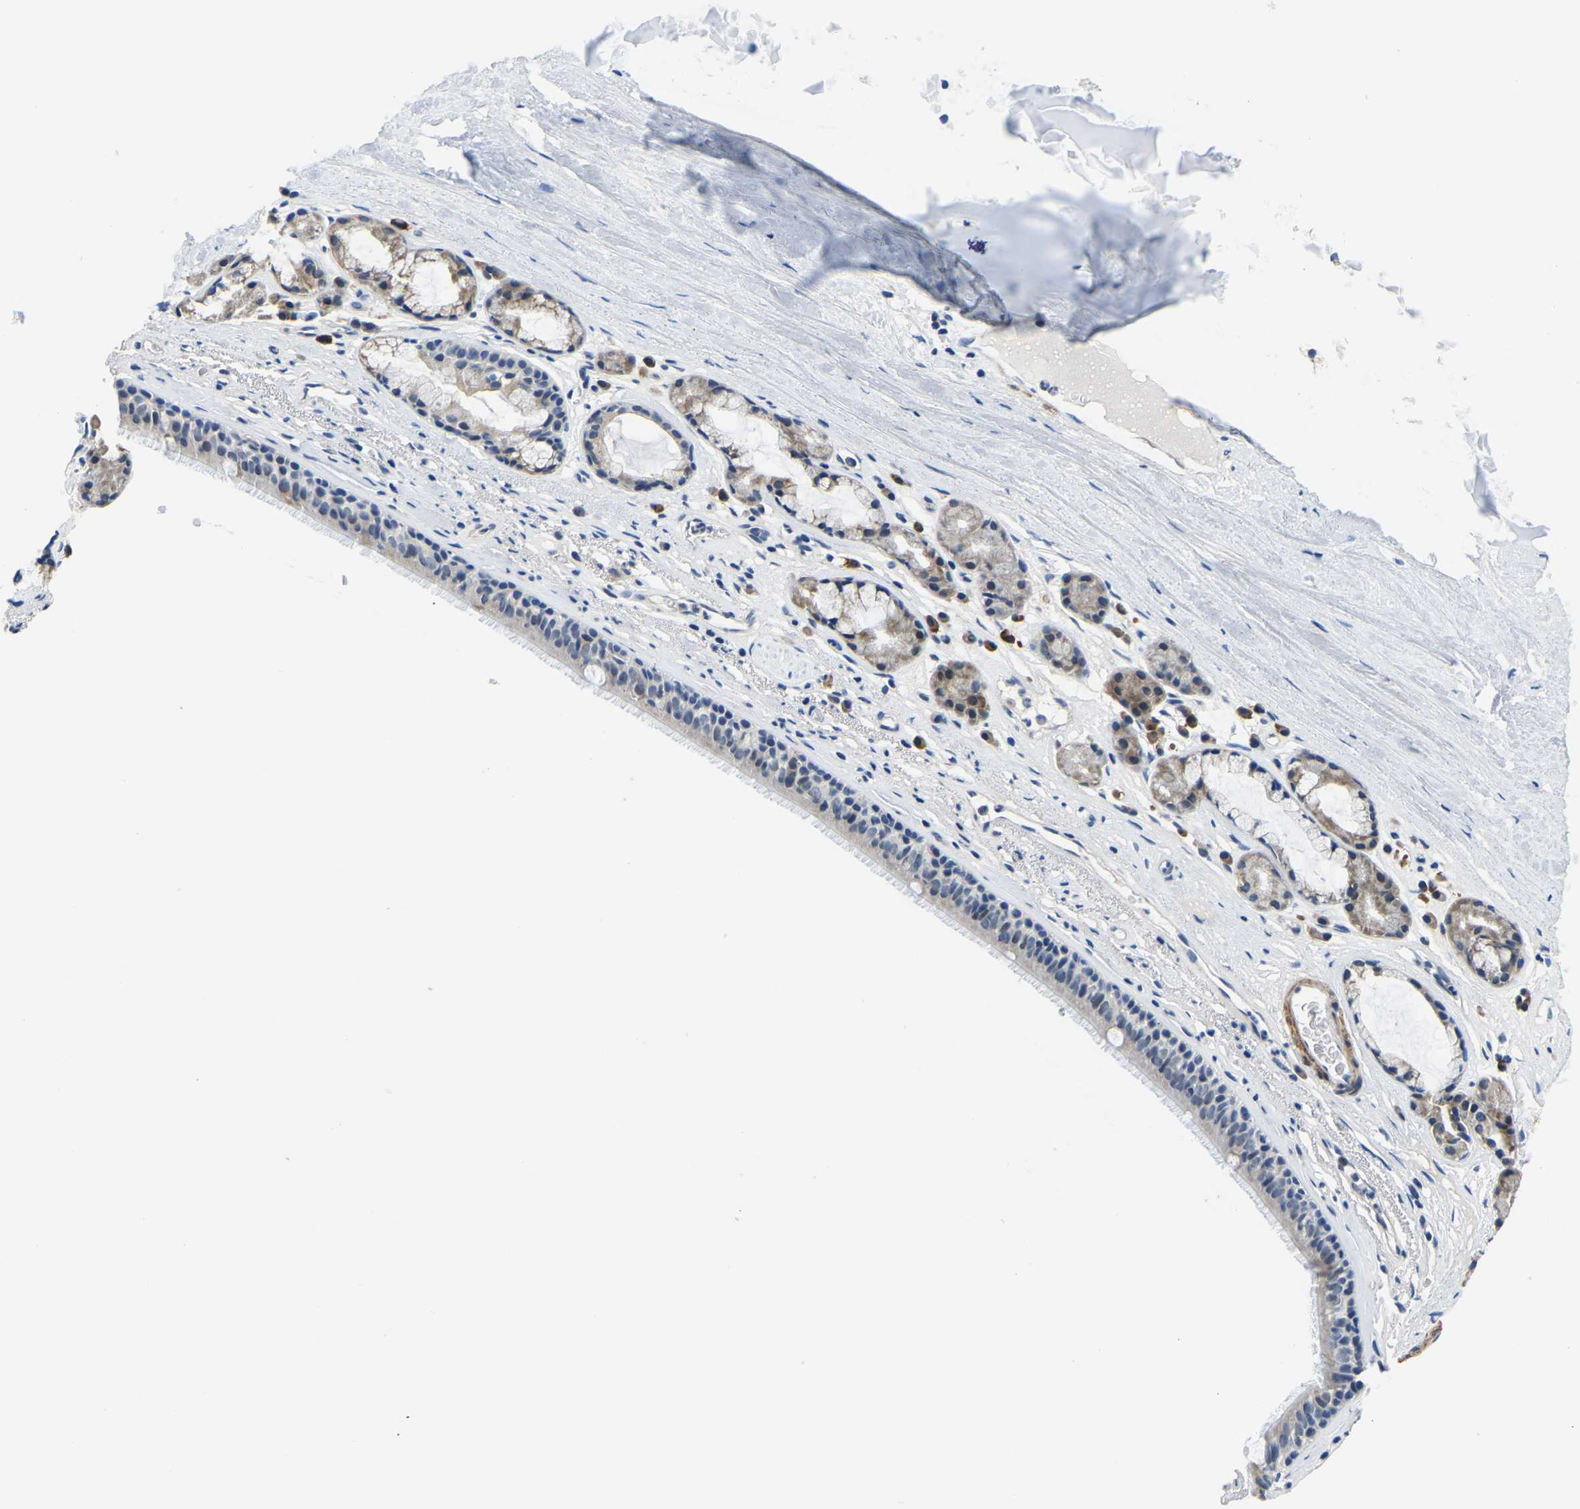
{"staining": {"intensity": "weak", "quantity": "25%-75%", "location": "cytoplasmic/membranous"}, "tissue": "bronchus", "cell_type": "Respiratory epithelial cells", "image_type": "normal", "snomed": [{"axis": "morphology", "description": "Normal tissue, NOS"}, {"axis": "topography", "description": "Cartilage tissue"}], "caption": "Immunohistochemistry photomicrograph of benign bronchus stained for a protein (brown), which shows low levels of weak cytoplasmic/membranous staining in about 25%-75% of respiratory epithelial cells.", "gene": "LIAS", "patient": {"sex": "female", "age": 63}}